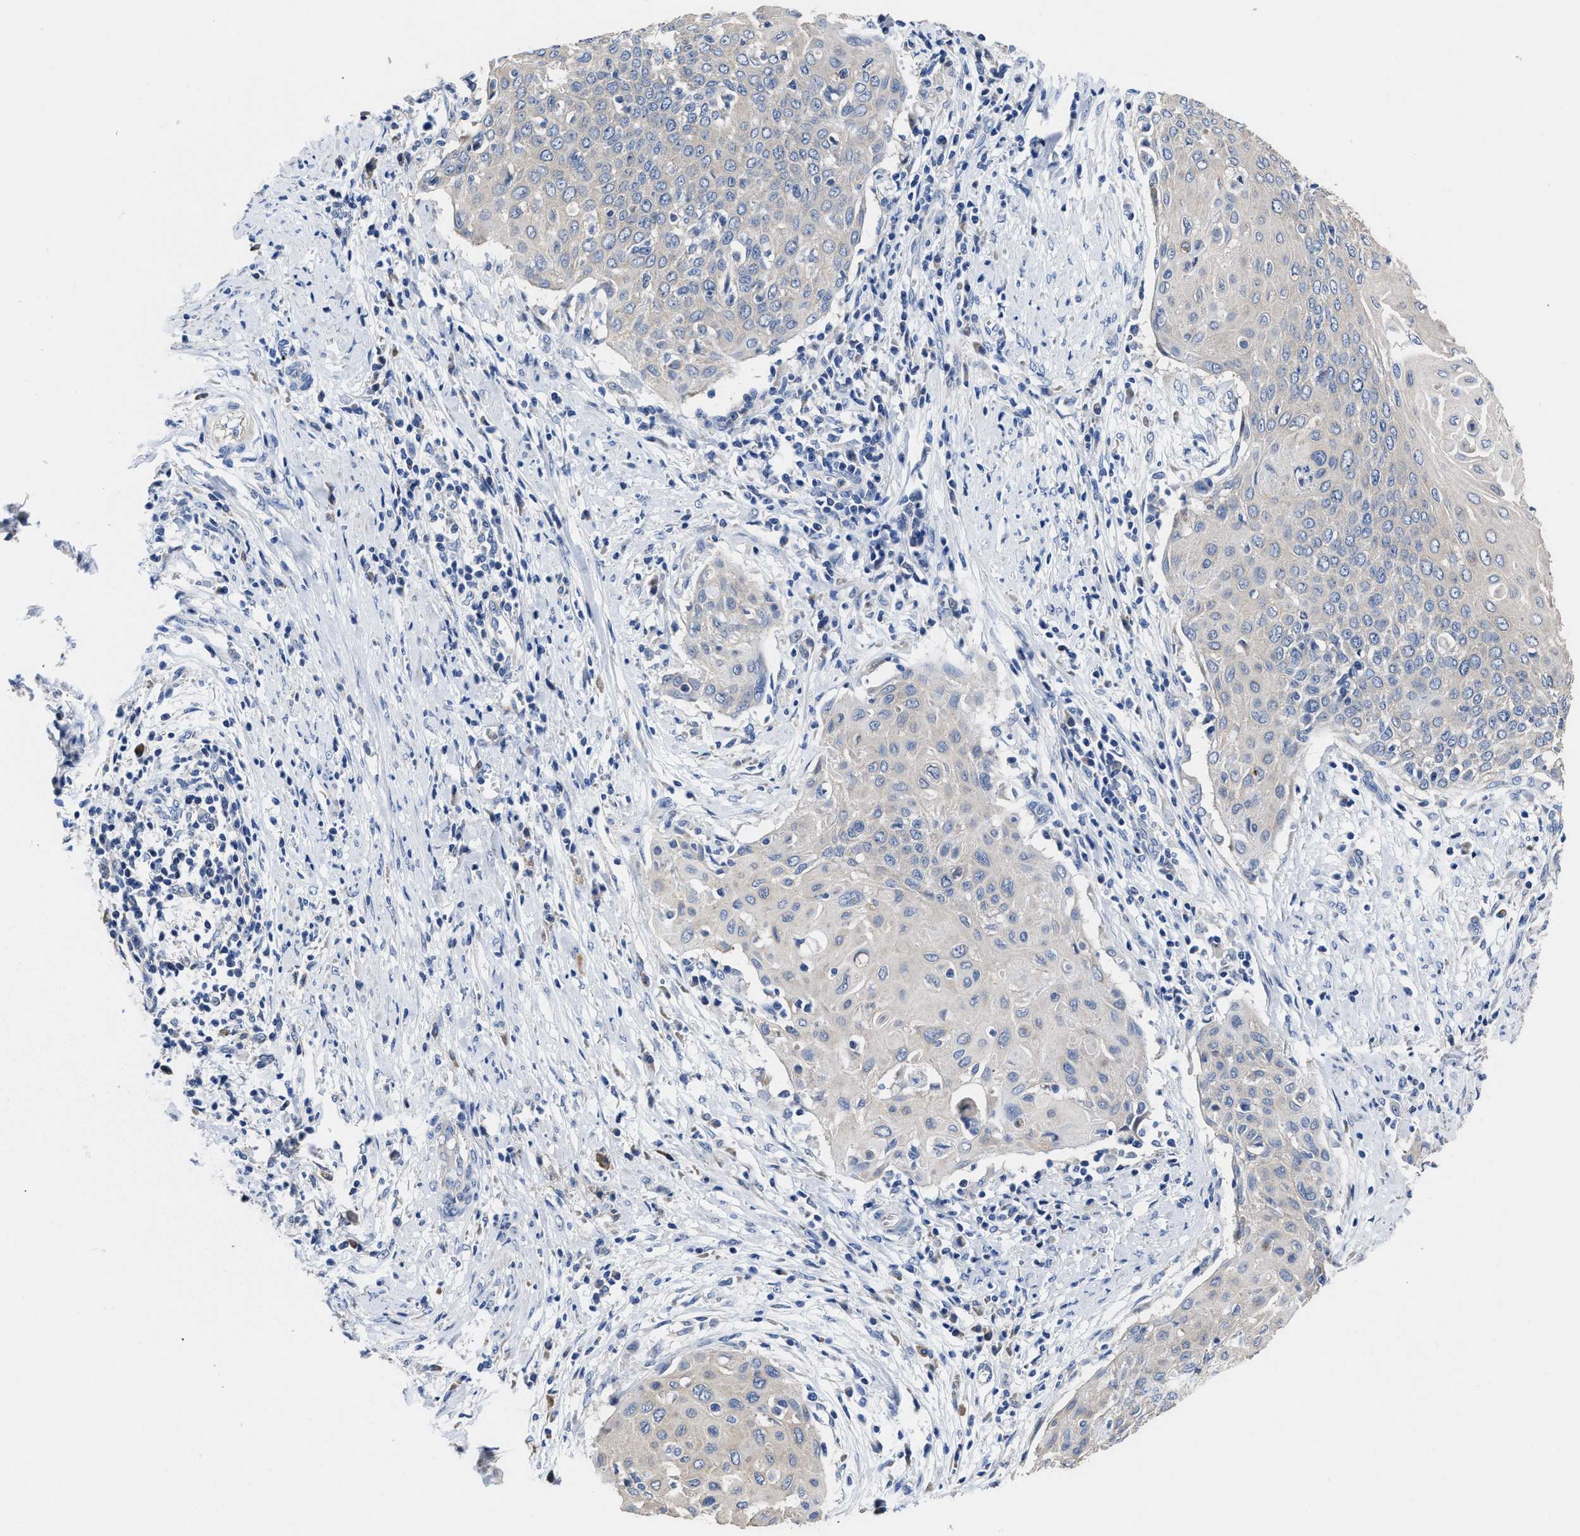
{"staining": {"intensity": "negative", "quantity": "none", "location": "none"}, "tissue": "cervical cancer", "cell_type": "Tumor cells", "image_type": "cancer", "snomed": [{"axis": "morphology", "description": "Squamous cell carcinoma, NOS"}, {"axis": "topography", "description": "Cervix"}], "caption": "Protein analysis of cervical squamous cell carcinoma shows no significant staining in tumor cells.", "gene": "HOOK1", "patient": {"sex": "female", "age": 39}}